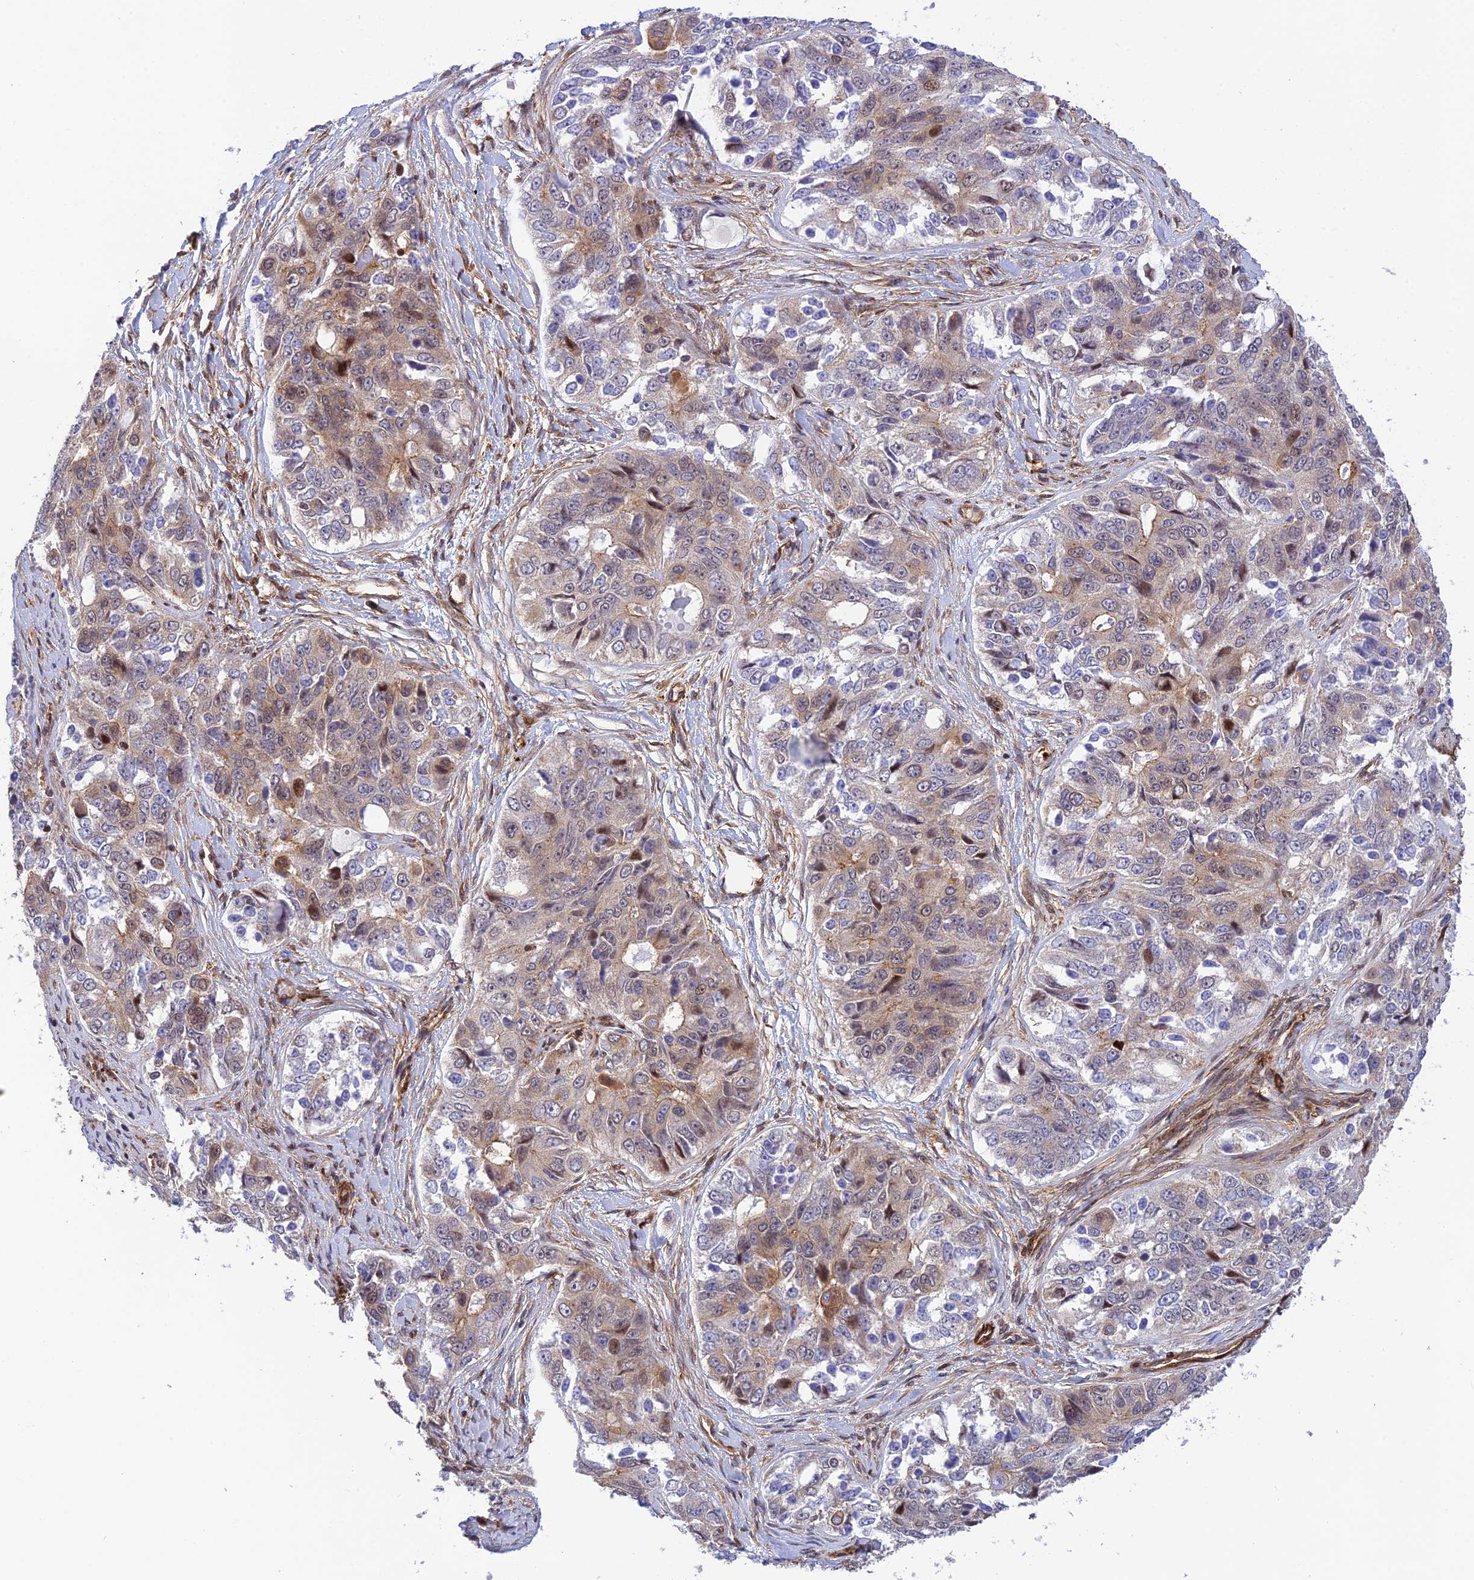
{"staining": {"intensity": "weak", "quantity": "25%-75%", "location": "cytoplasmic/membranous"}, "tissue": "ovarian cancer", "cell_type": "Tumor cells", "image_type": "cancer", "snomed": [{"axis": "morphology", "description": "Carcinoma, endometroid"}, {"axis": "topography", "description": "Ovary"}], "caption": "Protein expression by immunohistochemistry displays weak cytoplasmic/membranous expression in about 25%-75% of tumor cells in endometroid carcinoma (ovarian).", "gene": "EVI5L", "patient": {"sex": "female", "age": 51}}